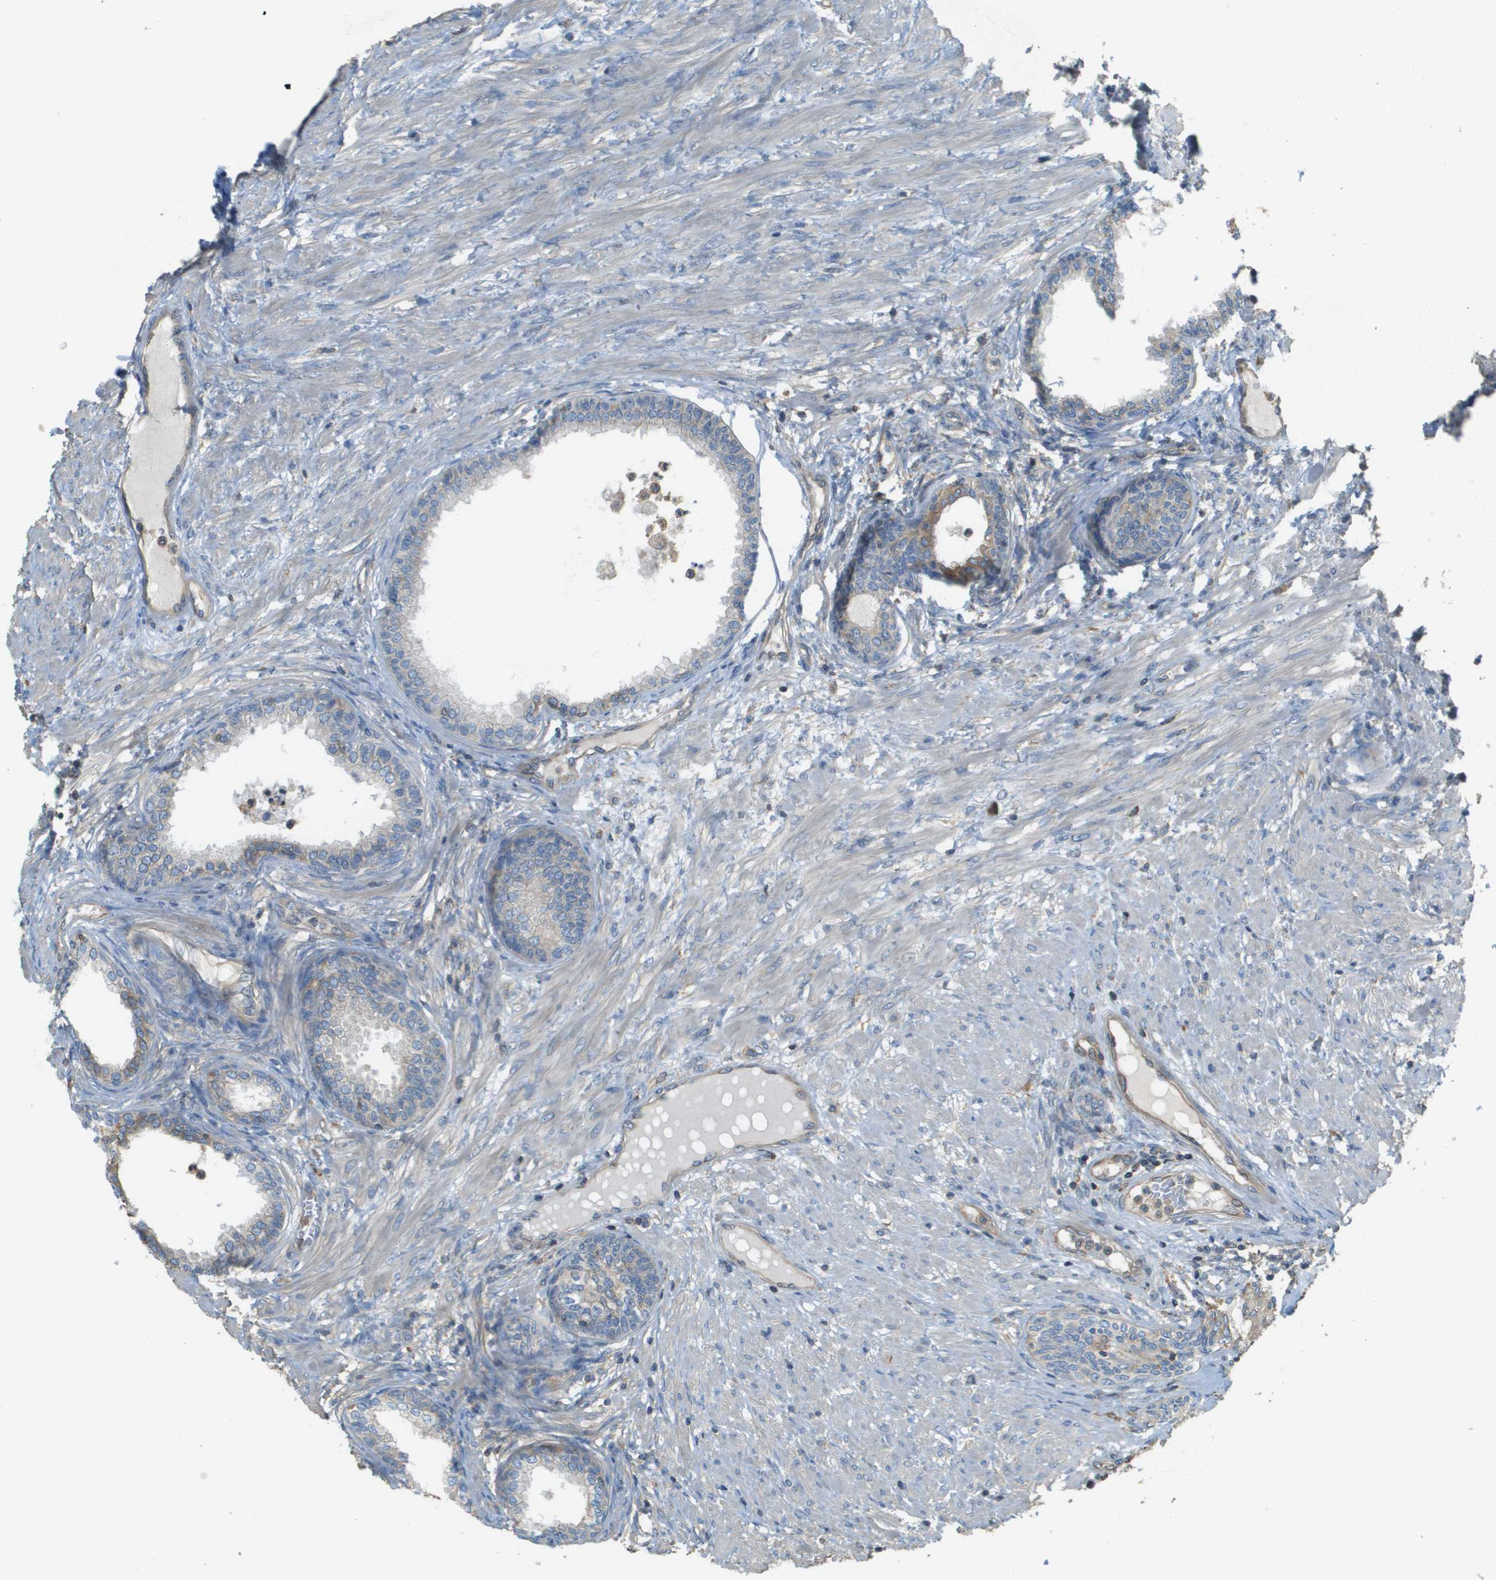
{"staining": {"intensity": "weak", "quantity": "<25%", "location": "cytoplasmic/membranous"}, "tissue": "prostate", "cell_type": "Glandular cells", "image_type": "normal", "snomed": [{"axis": "morphology", "description": "Normal tissue, NOS"}, {"axis": "topography", "description": "Prostate"}], "caption": "Image shows no protein expression in glandular cells of unremarkable prostate. The staining is performed using DAB brown chromogen with nuclei counter-stained in using hematoxylin.", "gene": "DNAJB11", "patient": {"sex": "male", "age": 76}}